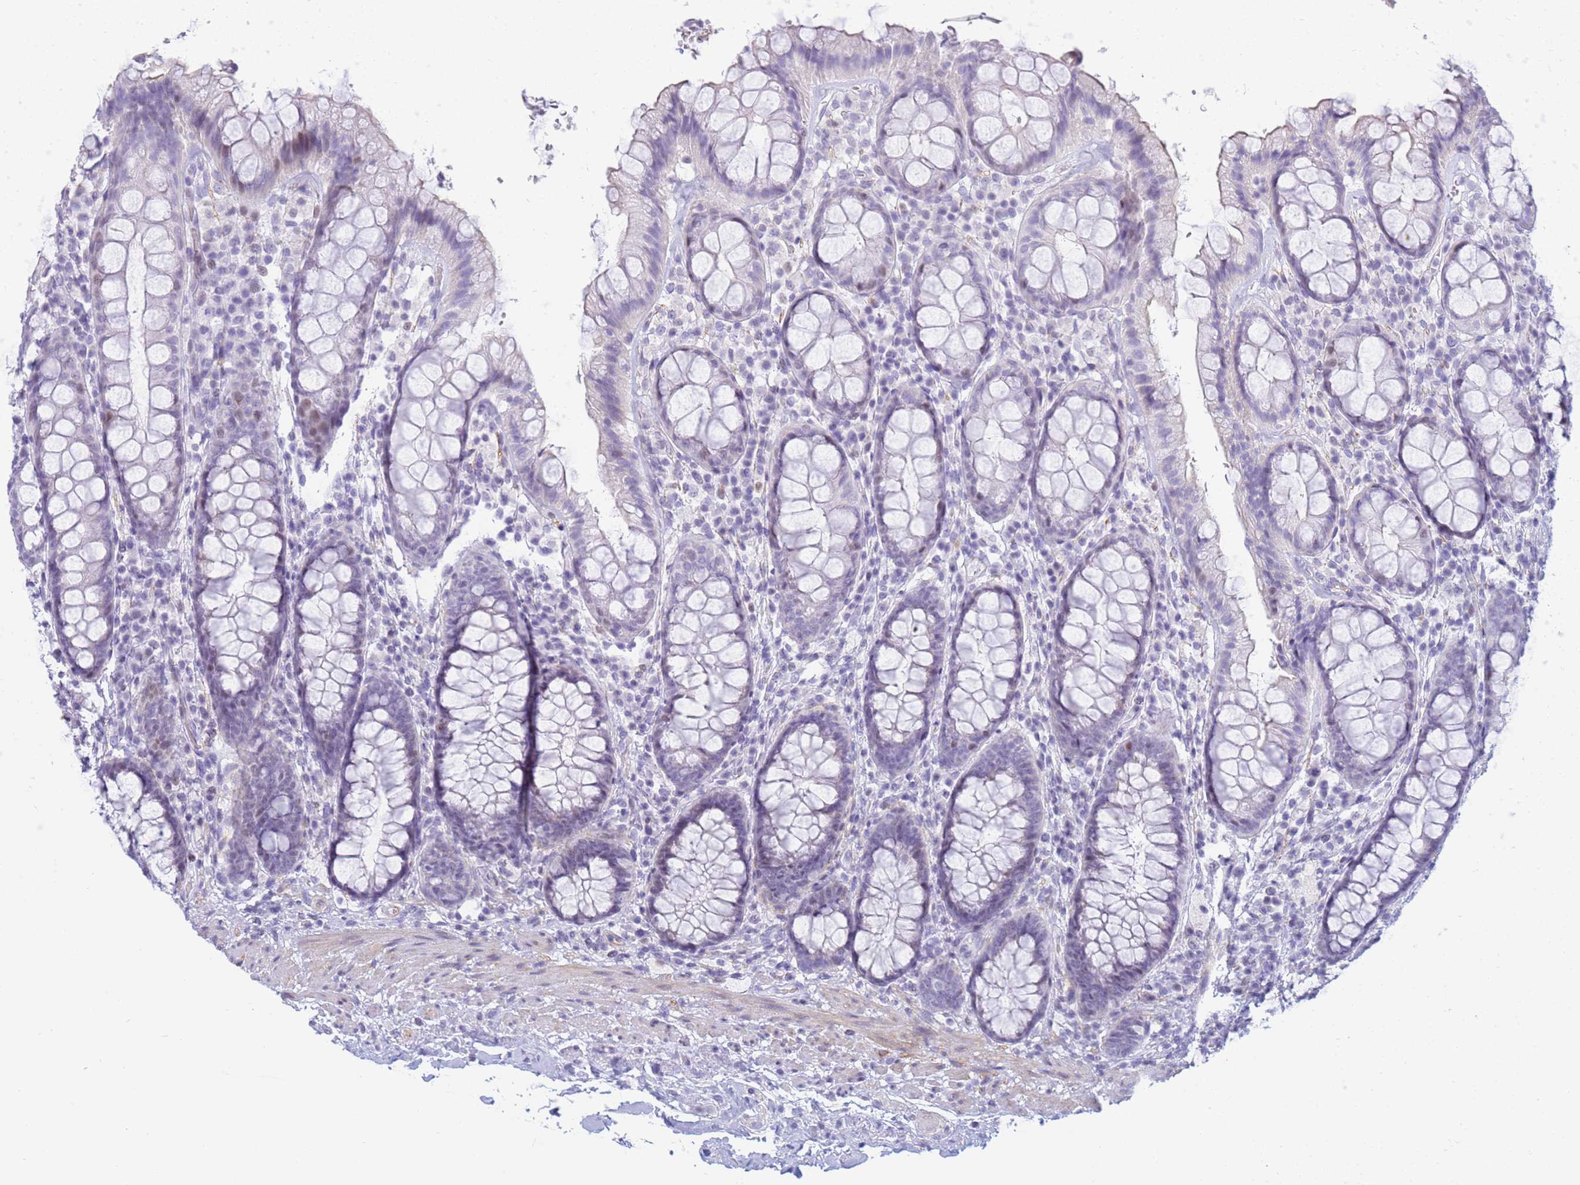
{"staining": {"intensity": "negative", "quantity": "none", "location": "none"}, "tissue": "rectum", "cell_type": "Glandular cells", "image_type": "normal", "snomed": [{"axis": "morphology", "description": "Normal tissue, NOS"}, {"axis": "topography", "description": "Rectum"}], "caption": "High magnification brightfield microscopy of unremarkable rectum stained with DAB (3,3'-diaminobenzidine) (brown) and counterstained with hematoxylin (blue): glandular cells show no significant staining.", "gene": "SNX20", "patient": {"sex": "male", "age": 83}}